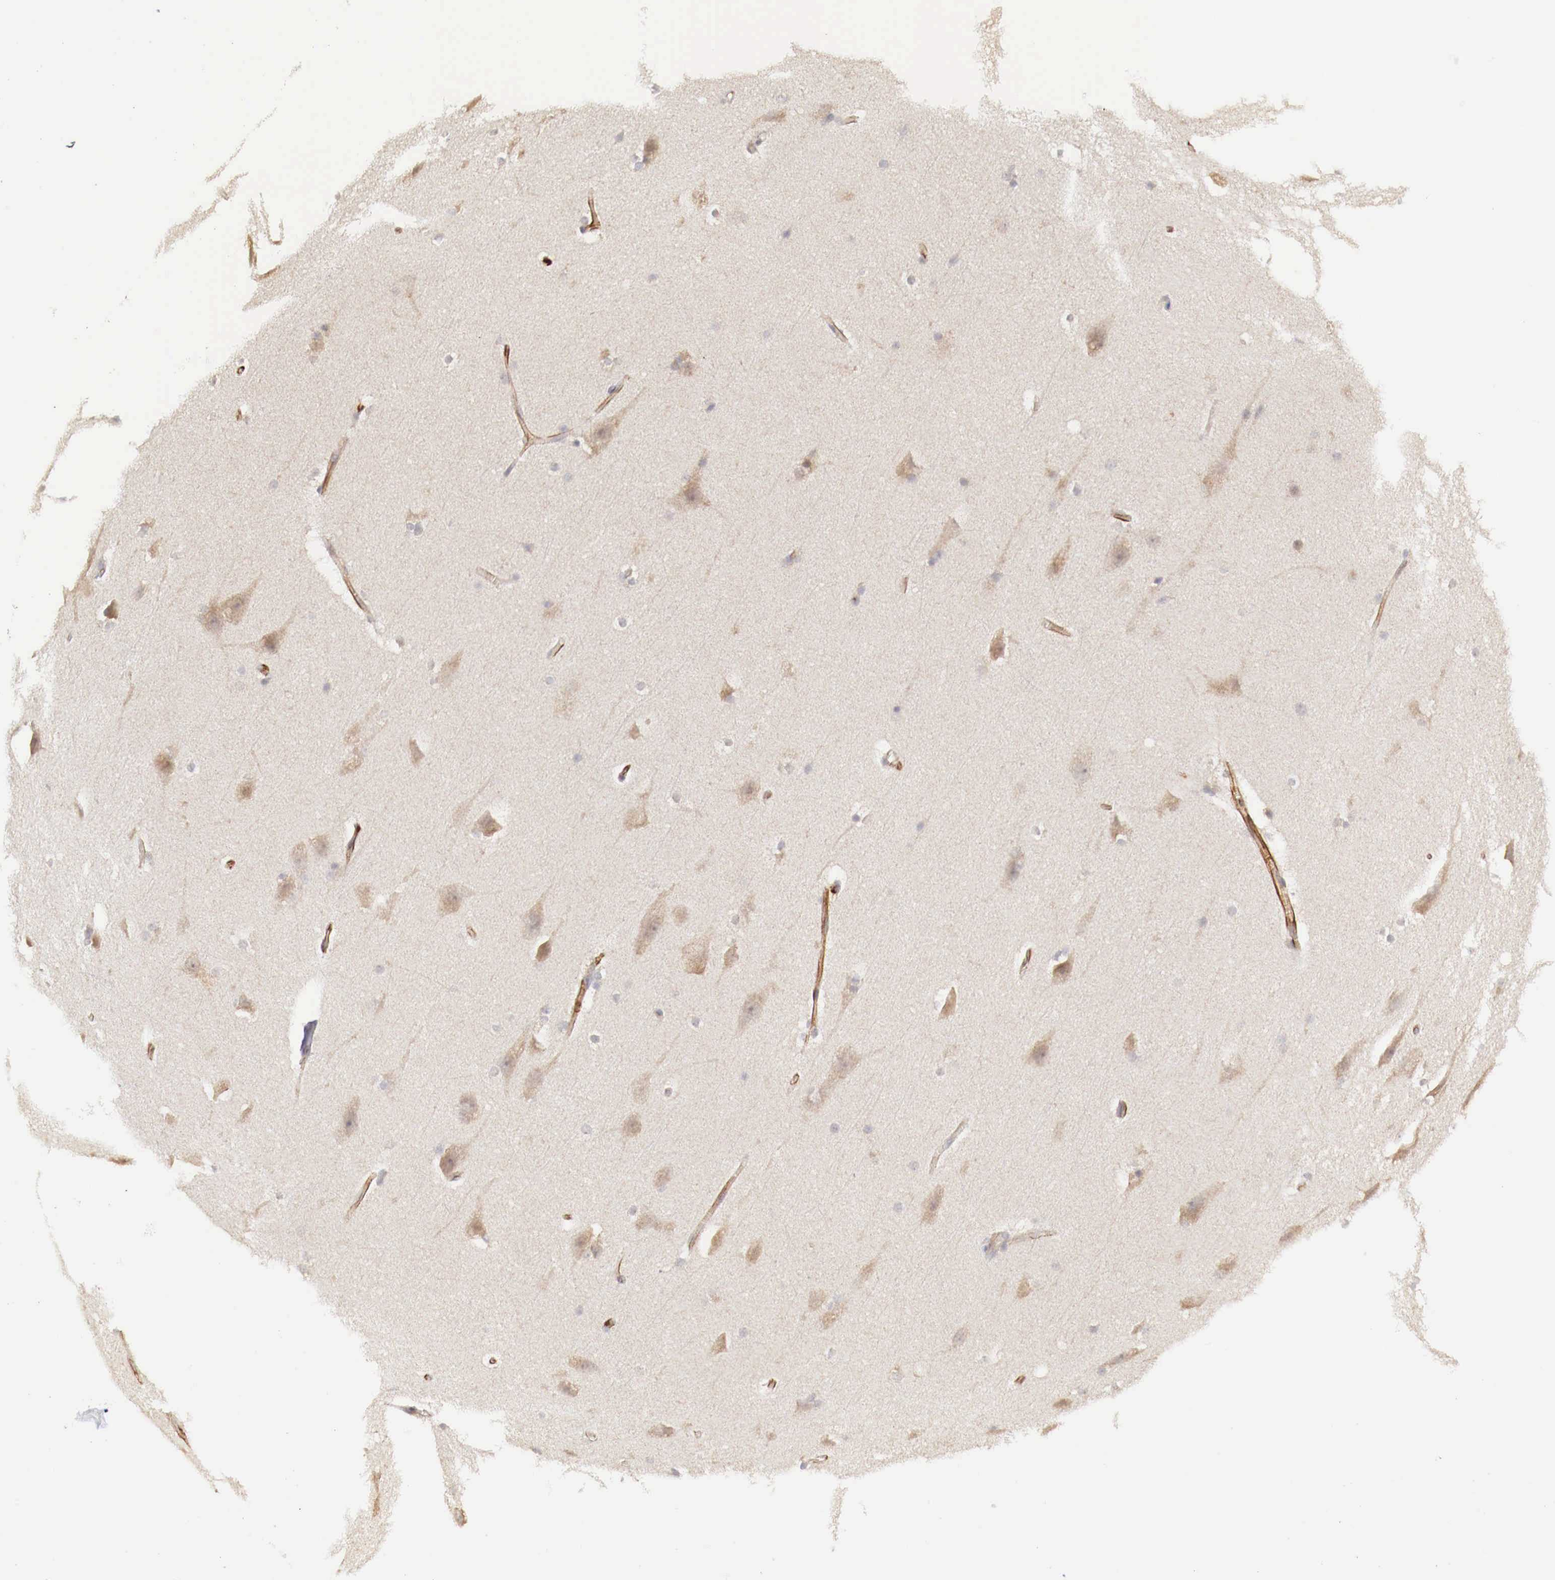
{"staining": {"intensity": "moderate", "quantity": ">75%", "location": "cytoplasmic/membranous"}, "tissue": "cerebral cortex", "cell_type": "Endothelial cells", "image_type": "normal", "snomed": [{"axis": "morphology", "description": "Normal tissue, NOS"}, {"axis": "topography", "description": "Cerebral cortex"}, {"axis": "topography", "description": "Hippocampus"}], "caption": "Brown immunohistochemical staining in unremarkable cerebral cortex shows moderate cytoplasmic/membranous staining in about >75% of endothelial cells. Nuclei are stained in blue.", "gene": "WT1", "patient": {"sex": "female", "age": 19}}